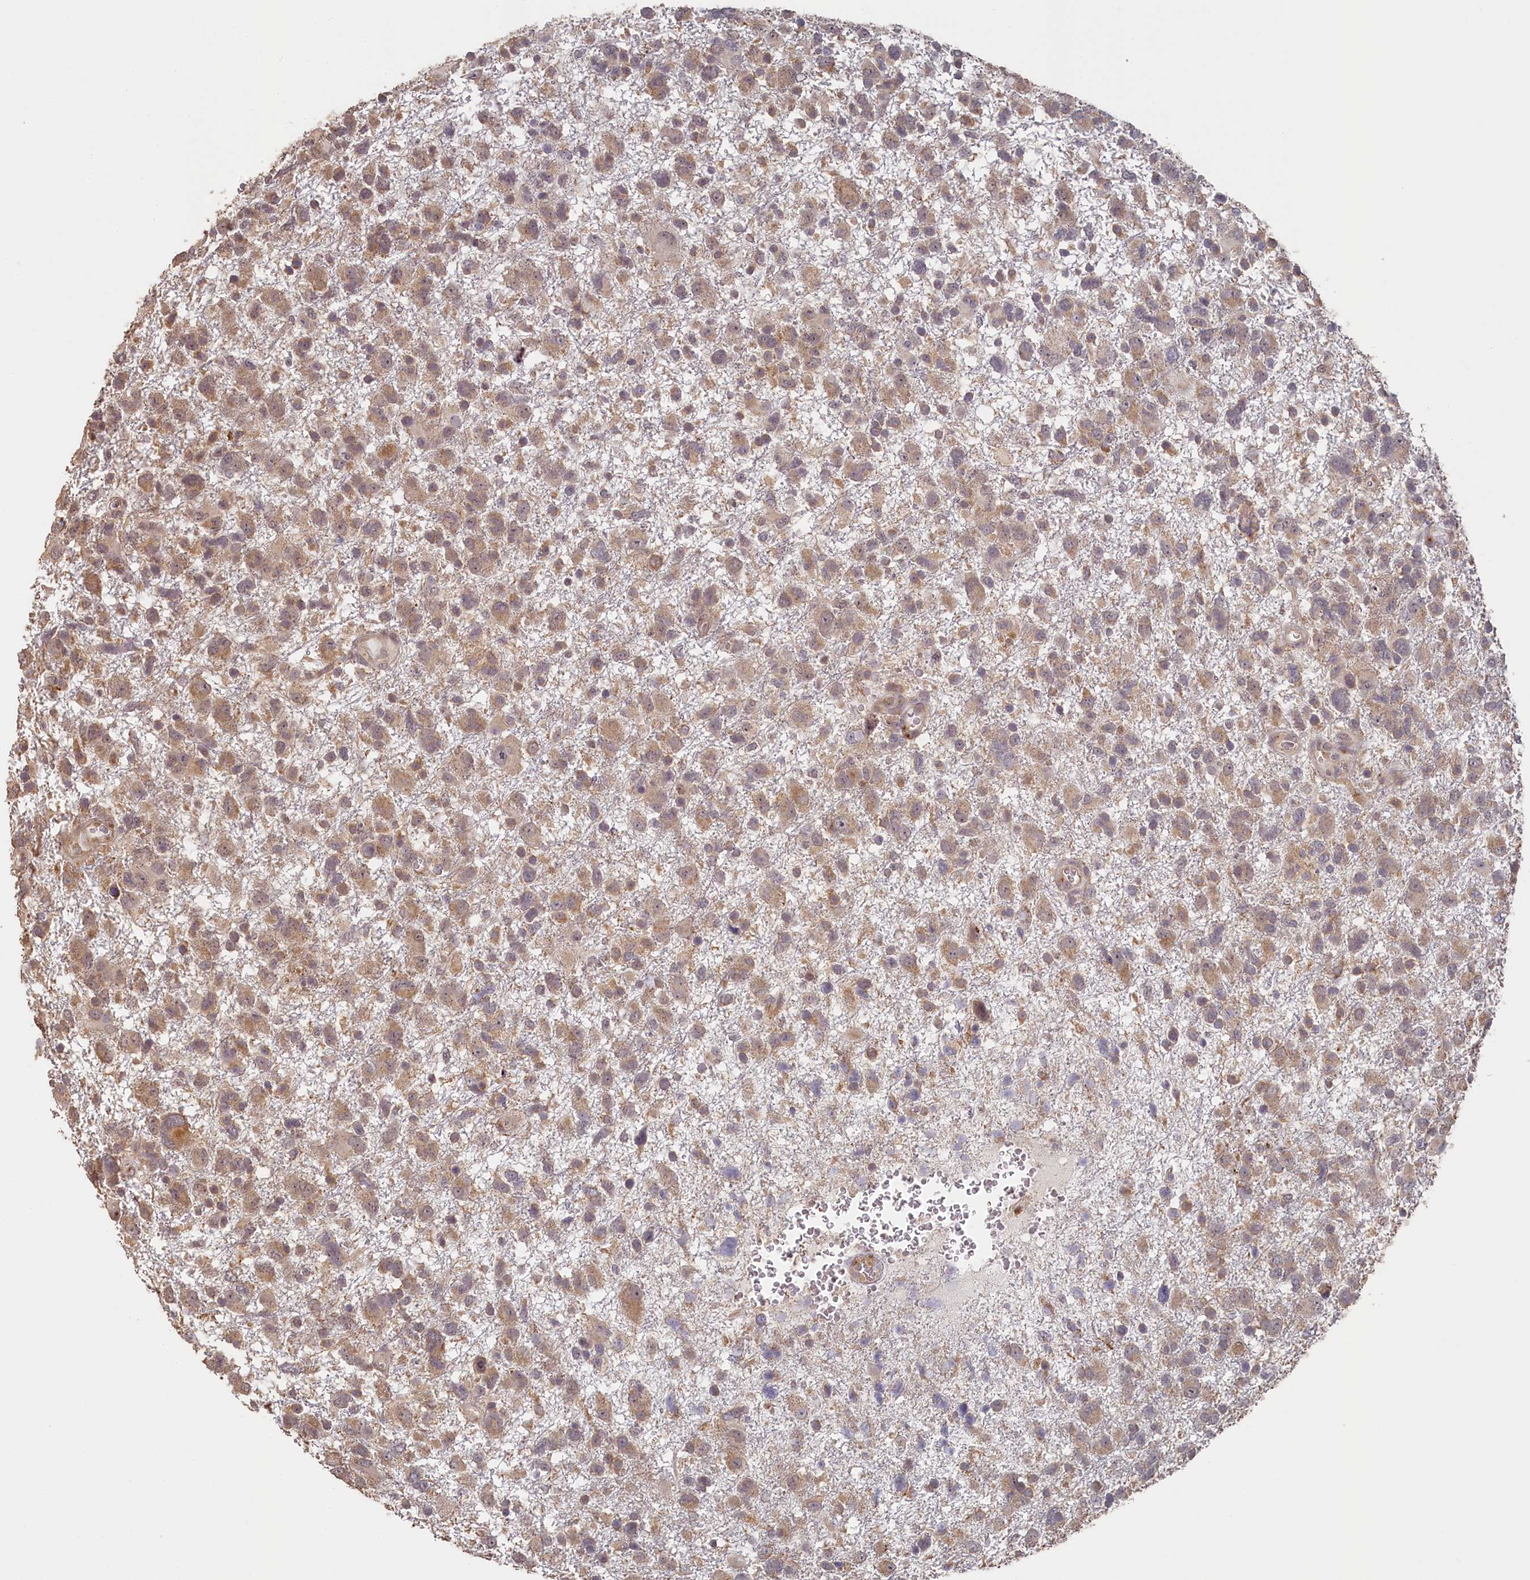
{"staining": {"intensity": "weak", "quantity": ">75%", "location": "cytoplasmic/membranous"}, "tissue": "glioma", "cell_type": "Tumor cells", "image_type": "cancer", "snomed": [{"axis": "morphology", "description": "Glioma, malignant, High grade"}, {"axis": "topography", "description": "Brain"}], "caption": "Immunohistochemistry (IHC) image of neoplastic tissue: human high-grade glioma (malignant) stained using immunohistochemistry shows low levels of weak protein expression localized specifically in the cytoplasmic/membranous of tumor cells, appearing as a cytoplasmic/membranous brown color.", "gene": "STX16", "patient": {"sex": "male", "age": 61}}